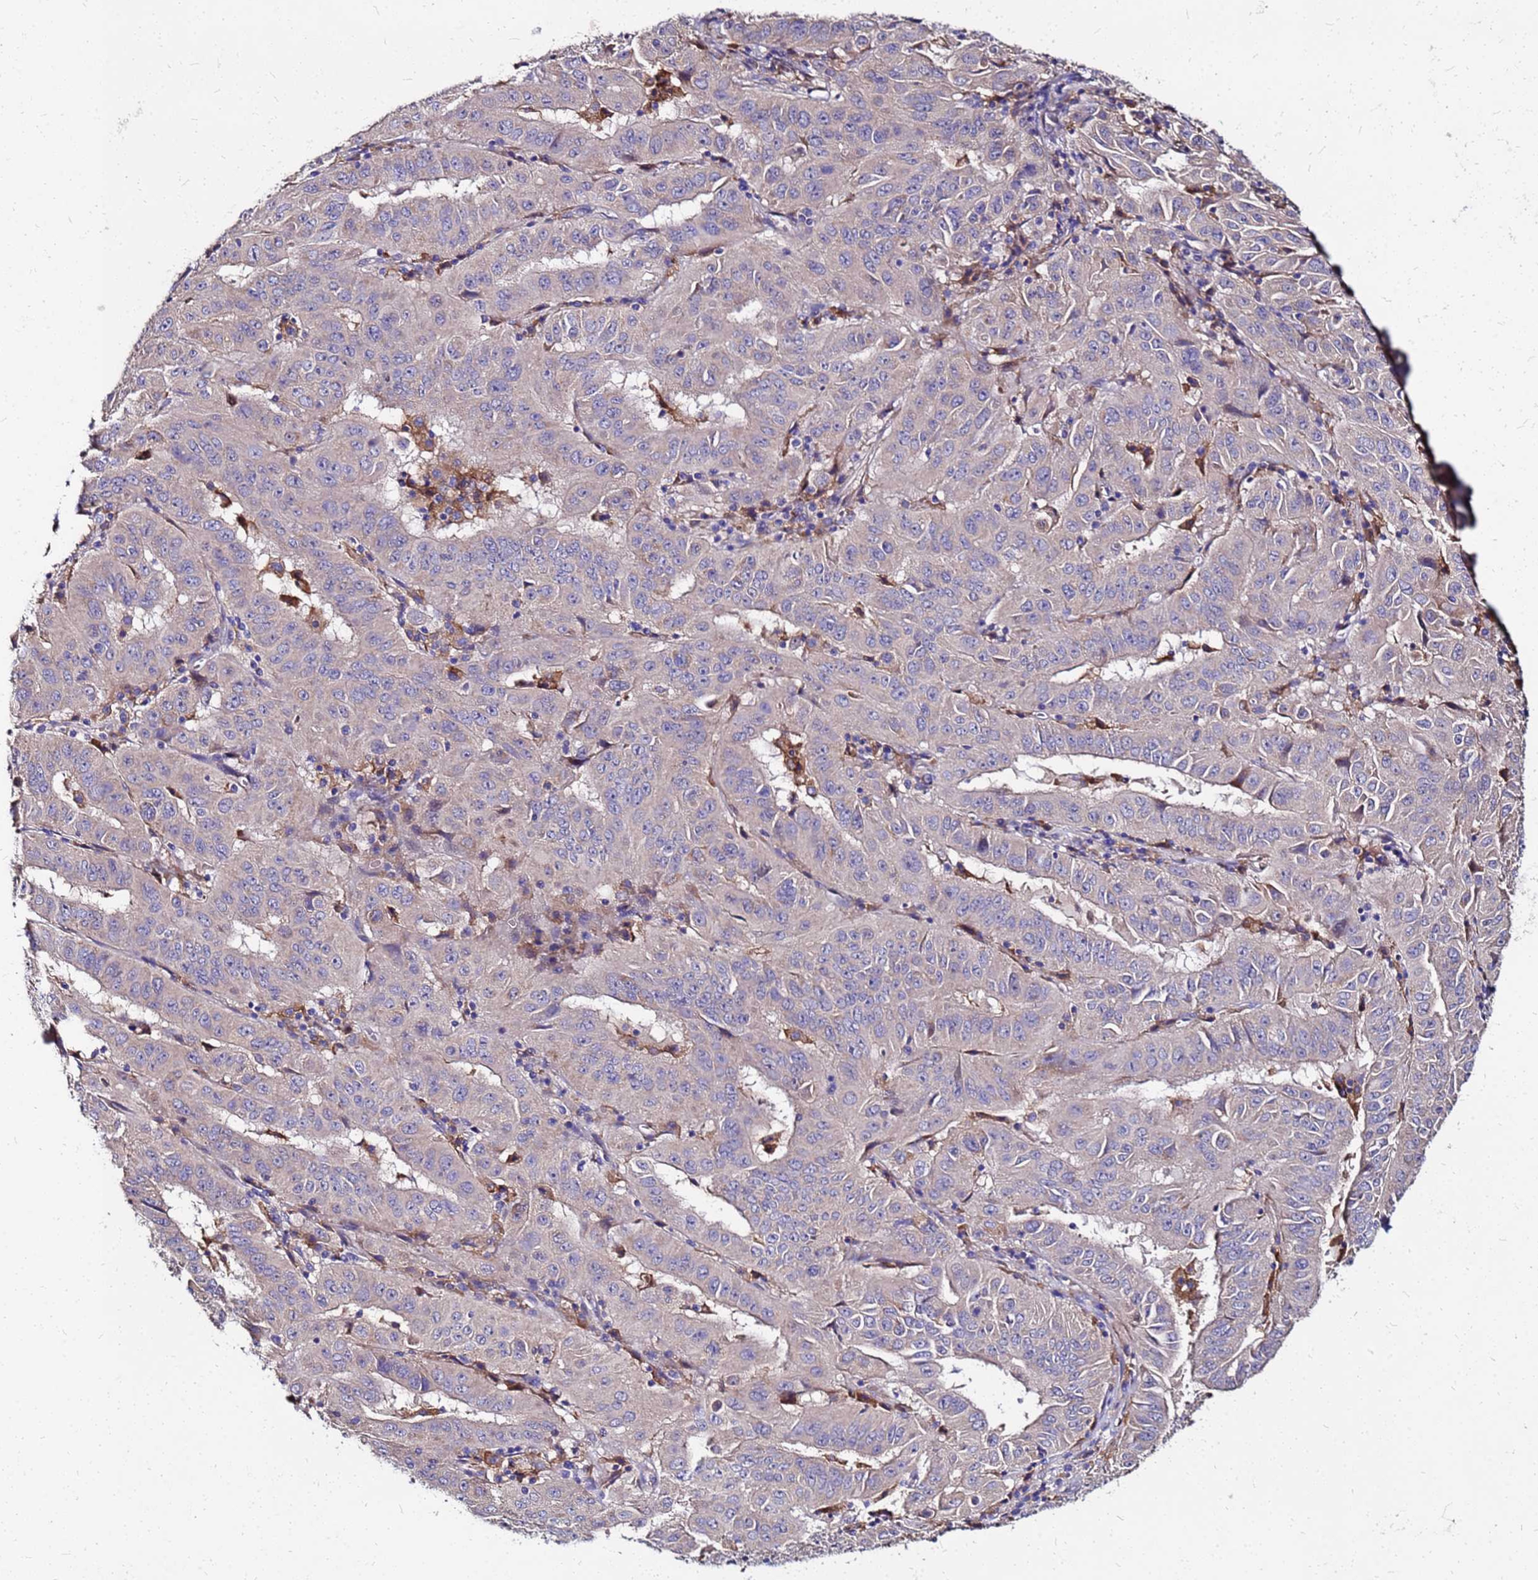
{"staining": {"intensity": "weak", "quantity": "25%-75%", "location": "cytoplasmic/membranous"}, "tissue": "pancreatic cancer", "cell_type": "Tumor cells", "image_type": "cancer", "snomed": [{"axis": "morphology", "description": "Adenocarcinoma, NOS"}, {"axis": "topography", "description": "Pancreas"}], "caption": "Immunohistochemical staining of human pancreatic cancer reveals low levels of weak cytoplasmic/membranous positivity in approximately 25%-75% of tumor cells.", "gene": "ARHGEF5", "patient": {"sex": "male", "age": 63}}